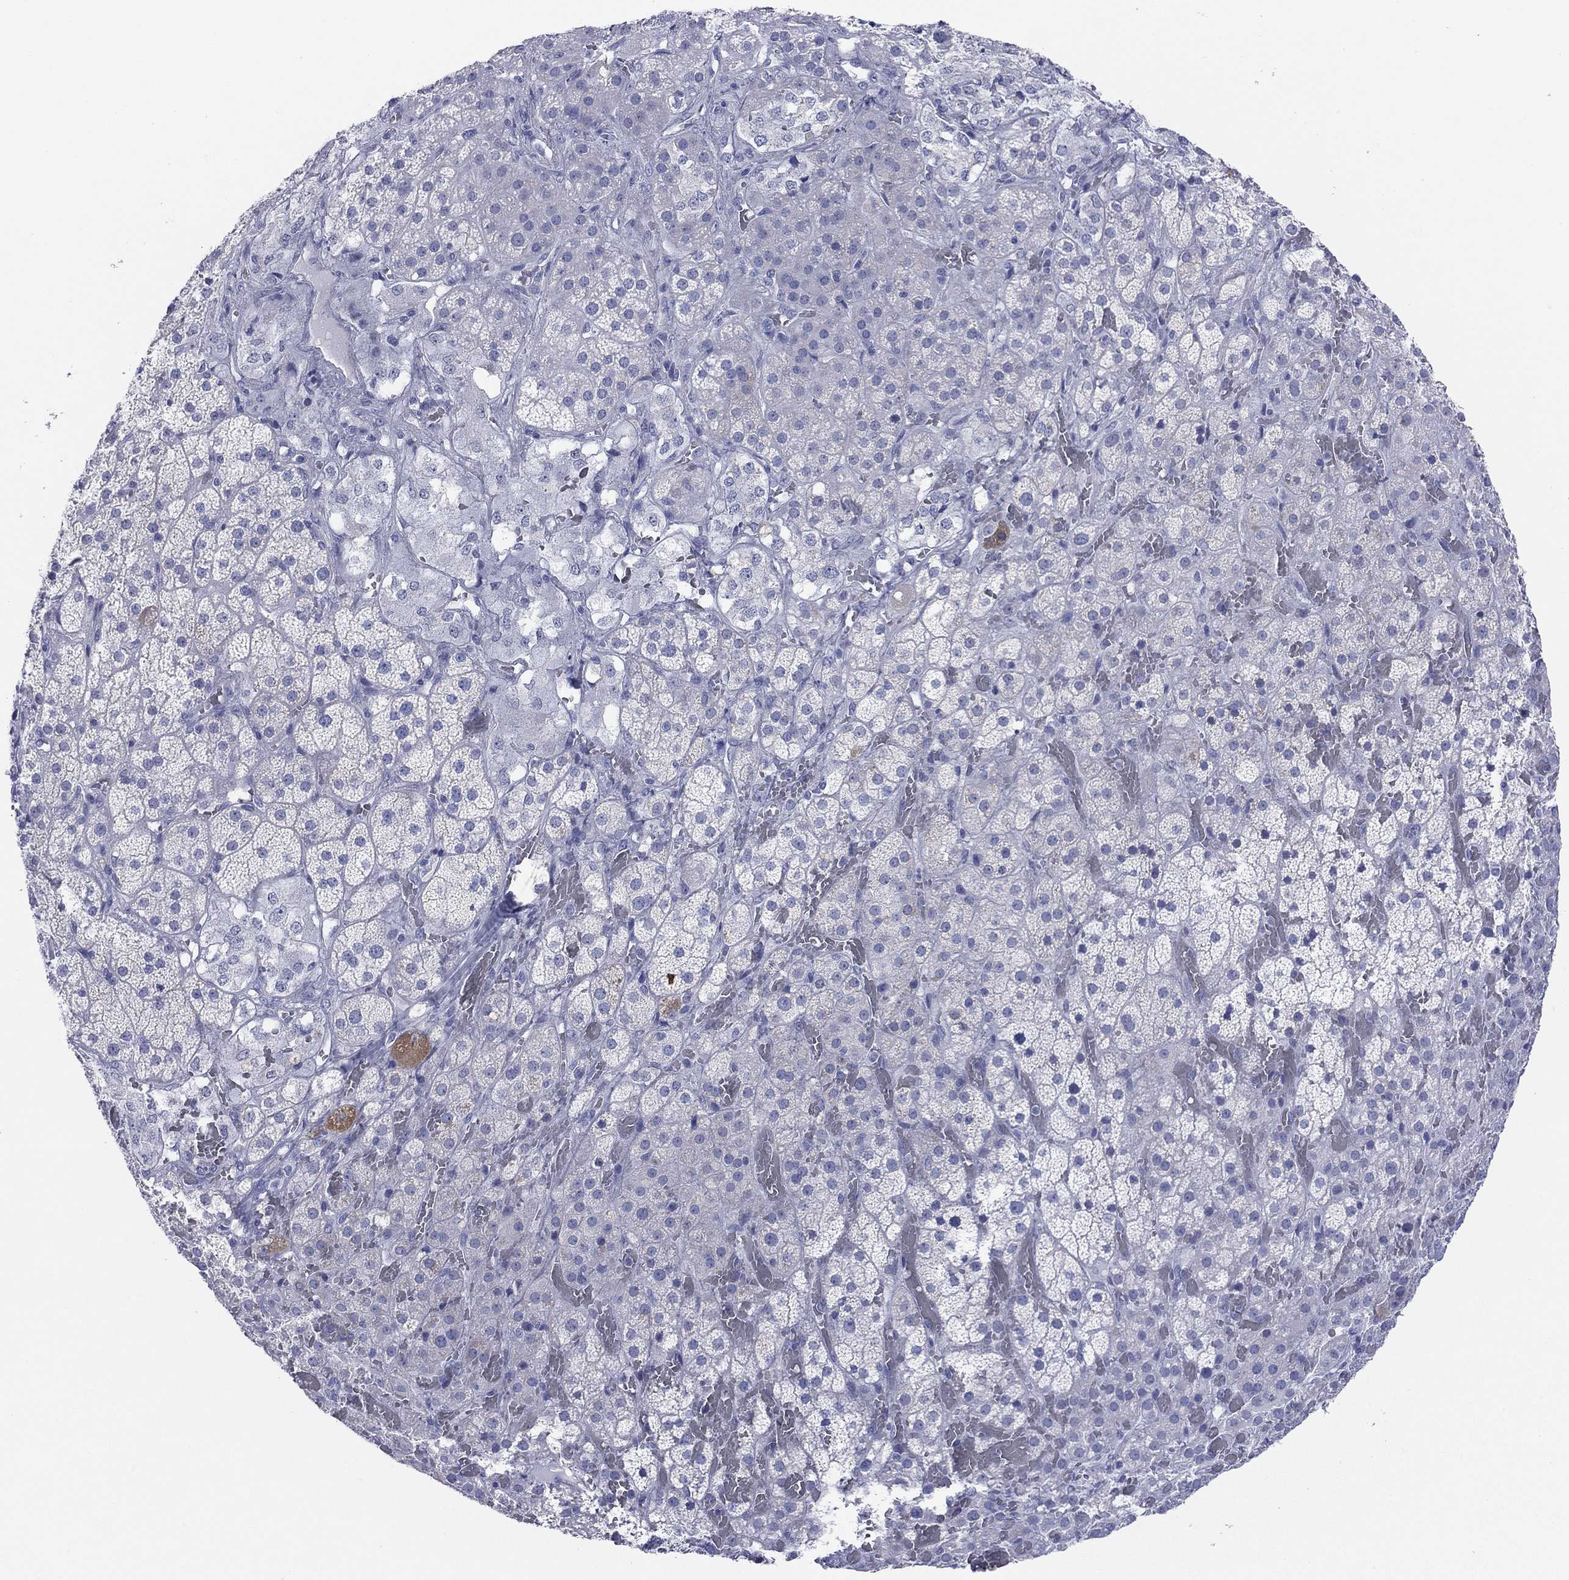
{"staining": {"intensity": "negative", "quantity": "none", "location": "none"}, "tissue": "adrenal gland", "cell_type": "Glandular cells", "image_type": "normal", "snomed": [{"axis": "morphology", "description": "Normal tissue, NOS"}, {"axis": "topography", "description": "Adrenal gland"}], "caption": "IHC histopathology image of benign adrenal gland: human adrenal gland stained with DAB displays no significant protein positivity in glandular cells.", "gene": "VSIG10", "patient": {"sex": "male", "age": 57}}